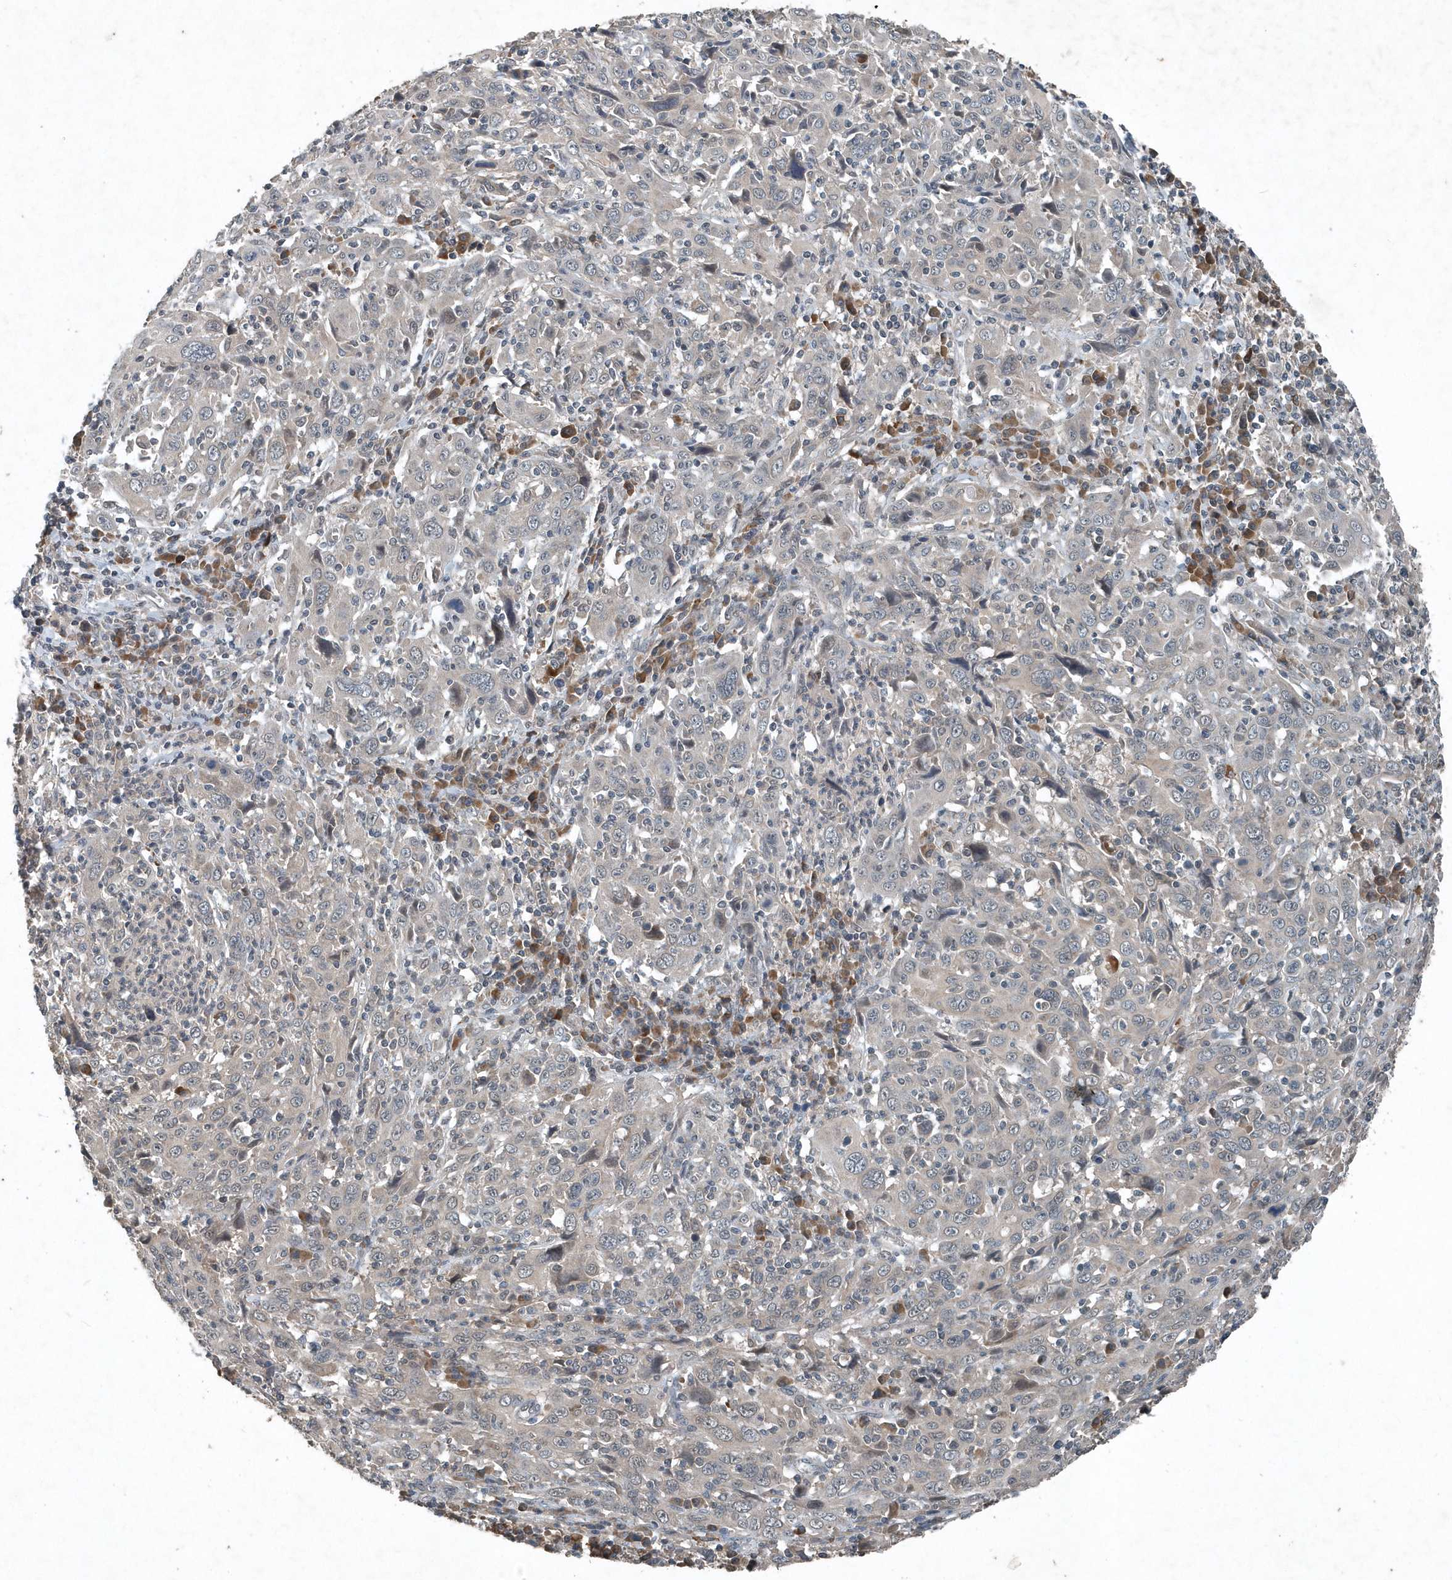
{"staining": {"intensity": "negative", "quantity": "none", "location": "none"}, "tissue": "cervical cancer", "cell_type": "Tumor cells", "image_type": "cancer", "snomed": [{"axis": "morphology", "description": "Squamous cell carcinoma, NOS"}, {"axis": "topography", "description": "Cervix"}], "caption": "Immunohistochemistry (IHC) micrograph of cervical squamous cell carcinoma stained for a protein (brown), which displays no staining in tumor cells.", "gene": "SCFD2", "patient": {"sex": "female", "age": 46}}